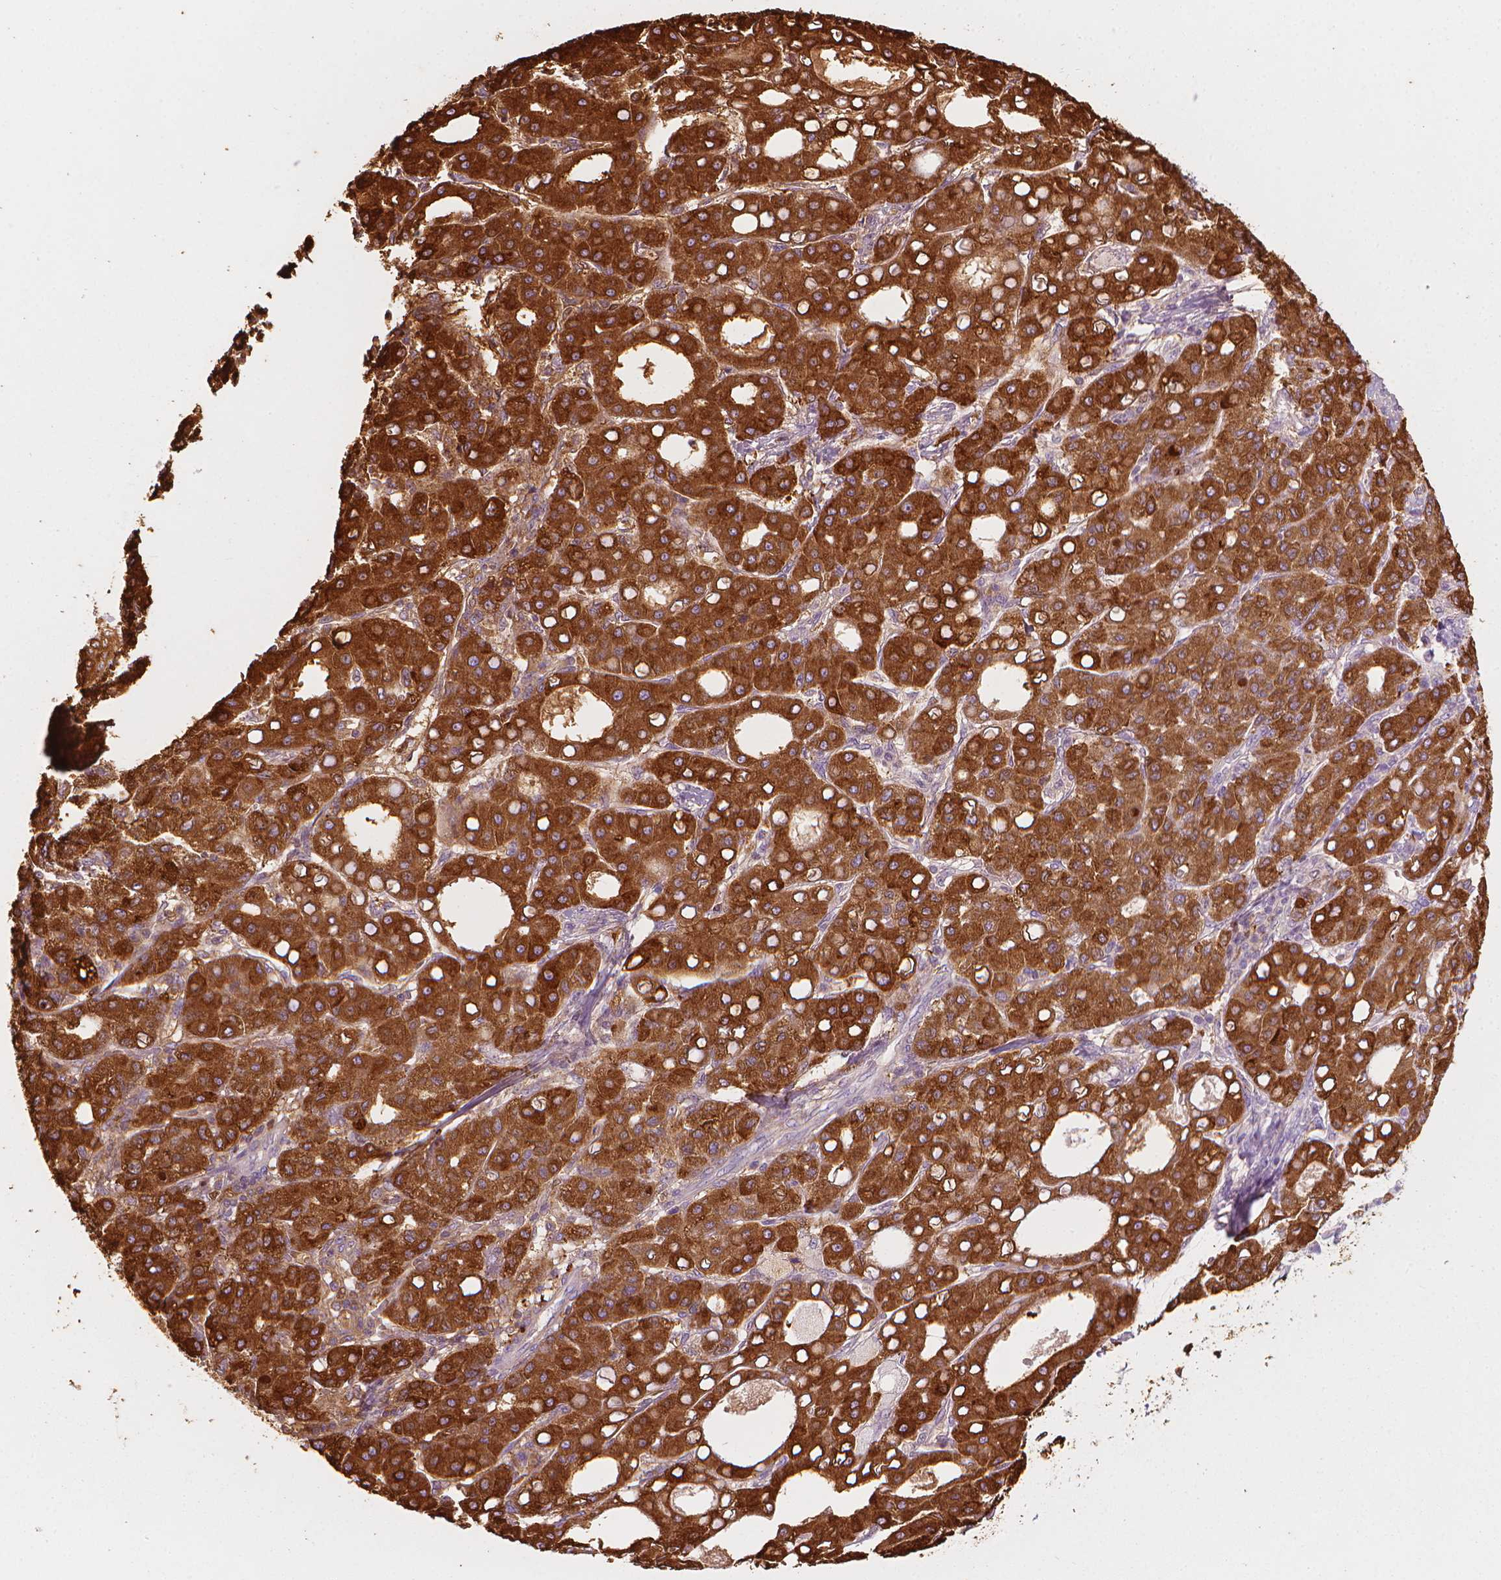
{"staining": {"intensity": "strong", "quantity": ">75%", "location": "cytoplasmic/membranous"}, "tissue": "liver cancer", "cell_type": "Tumor cells", "image_type": "cancer", "snomed": [{"axis": "morphology", "description": "Carcinoma, Hepatocellular, NOS"}, {"axis": "topography", "description": "Liver"}], "caption": "Immunohistochemical staining of liver cancer (hepatocellular carcinoma) exhibits high levels of strong cytoplasmic/membranous expression in about >75% of tumor cells.", "gene": "CES1", "patient": {"sex": "male", "age": 65}}